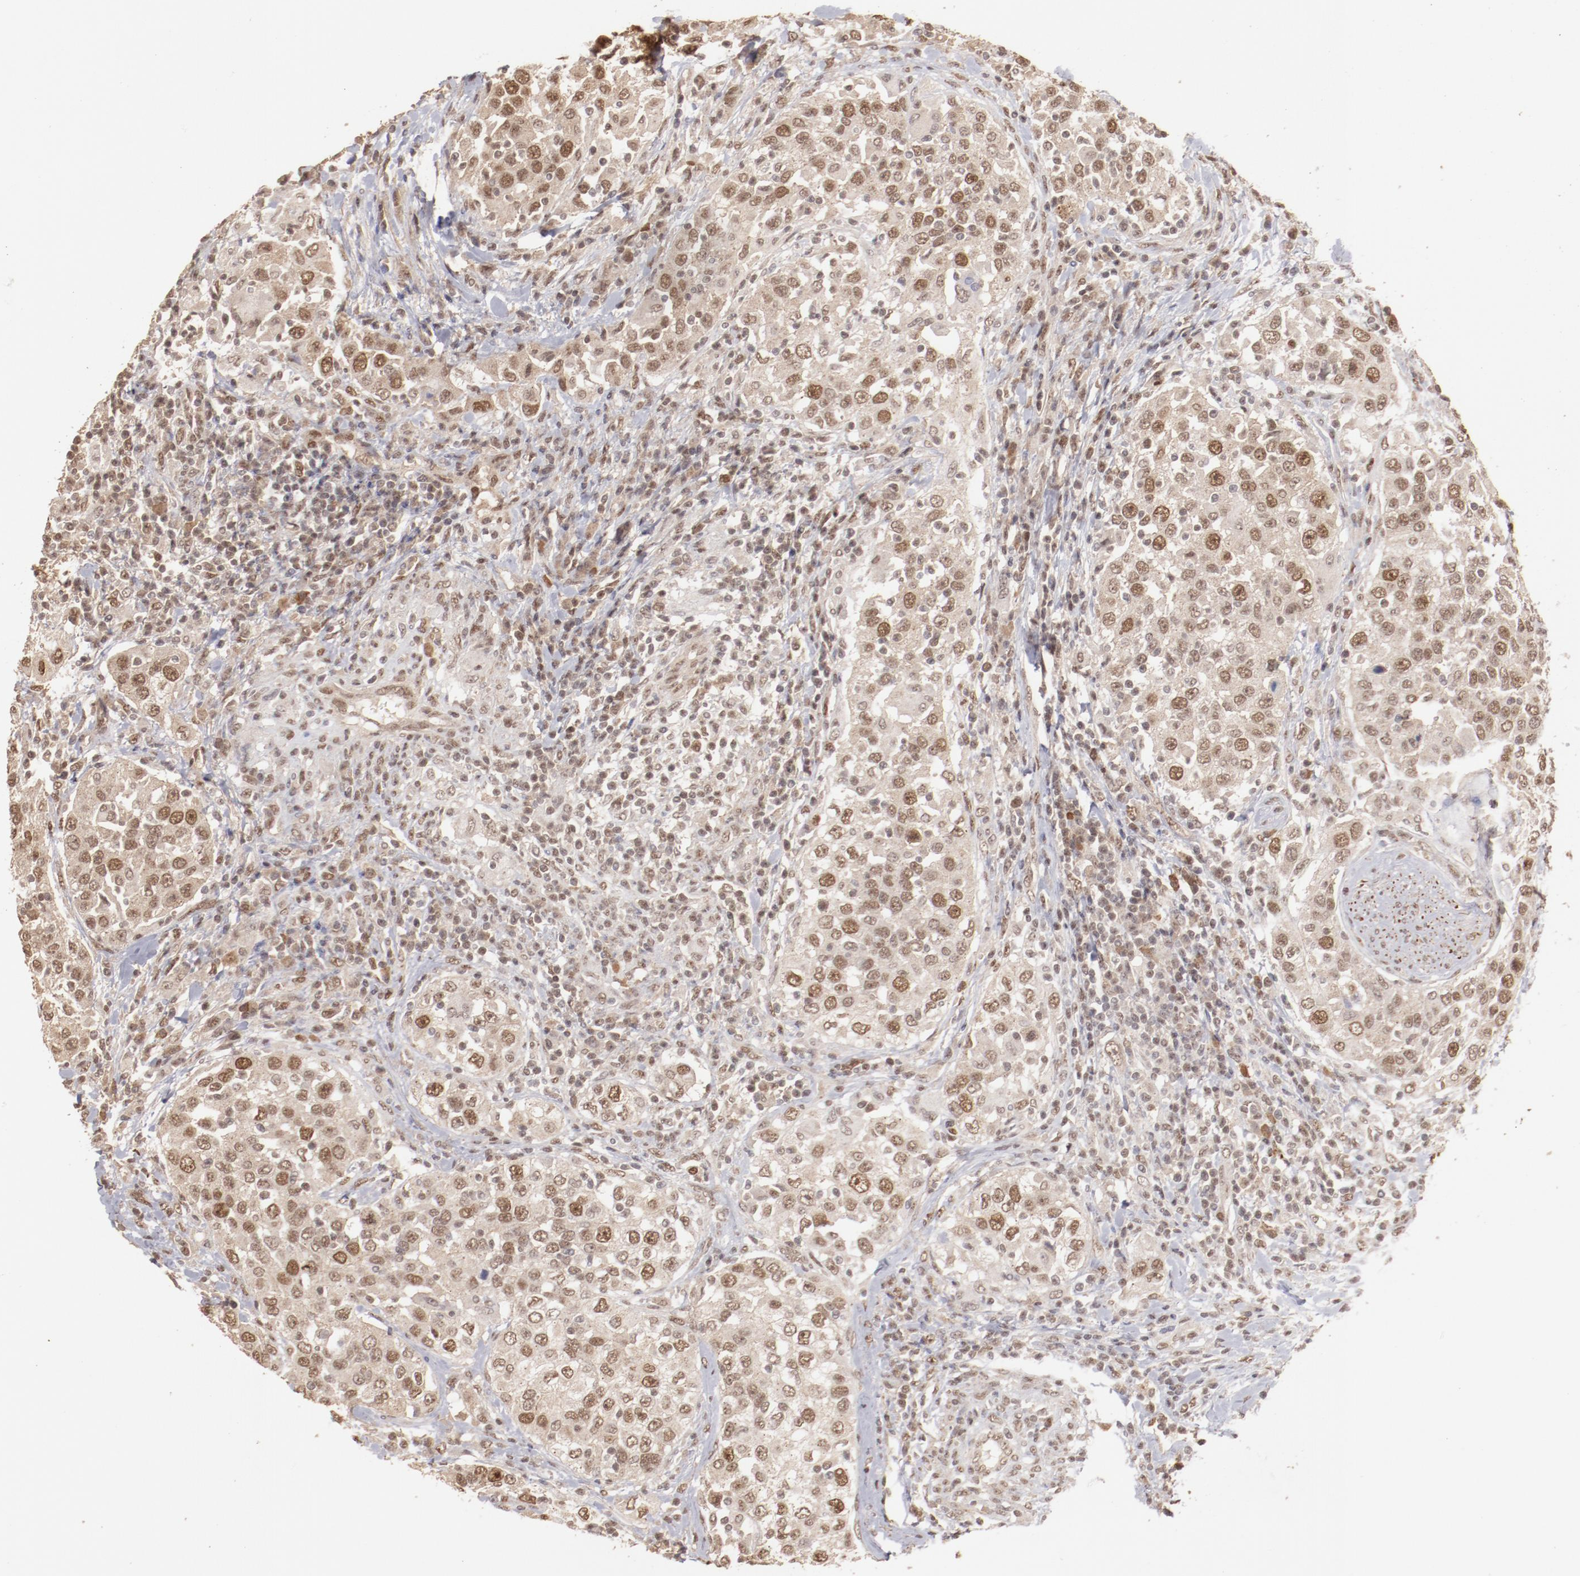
{"staining": {"intensity": "weak", "quantity": ">75%", "location": "cytoplasmic/membranous,nuclear"}, "tissue": "urothelial cancer", "cell_type": "Tumor cells", "image_type": "cancer", "snomed": [{"axis": "morphology", "description": "Urothelial carcinoma, High grade"}, {"axis": "topography", "description": "Urinary bladder"}], "caption": "Immunohistochemical staining of urothelial carcinoma (high-grade) shows low levels of weak cytoplasmic/membranous and nuclear positivity in about >75% of tumor cells.", "gene": "CLOCK", "patient": {"sex": "female", "age": 80}}